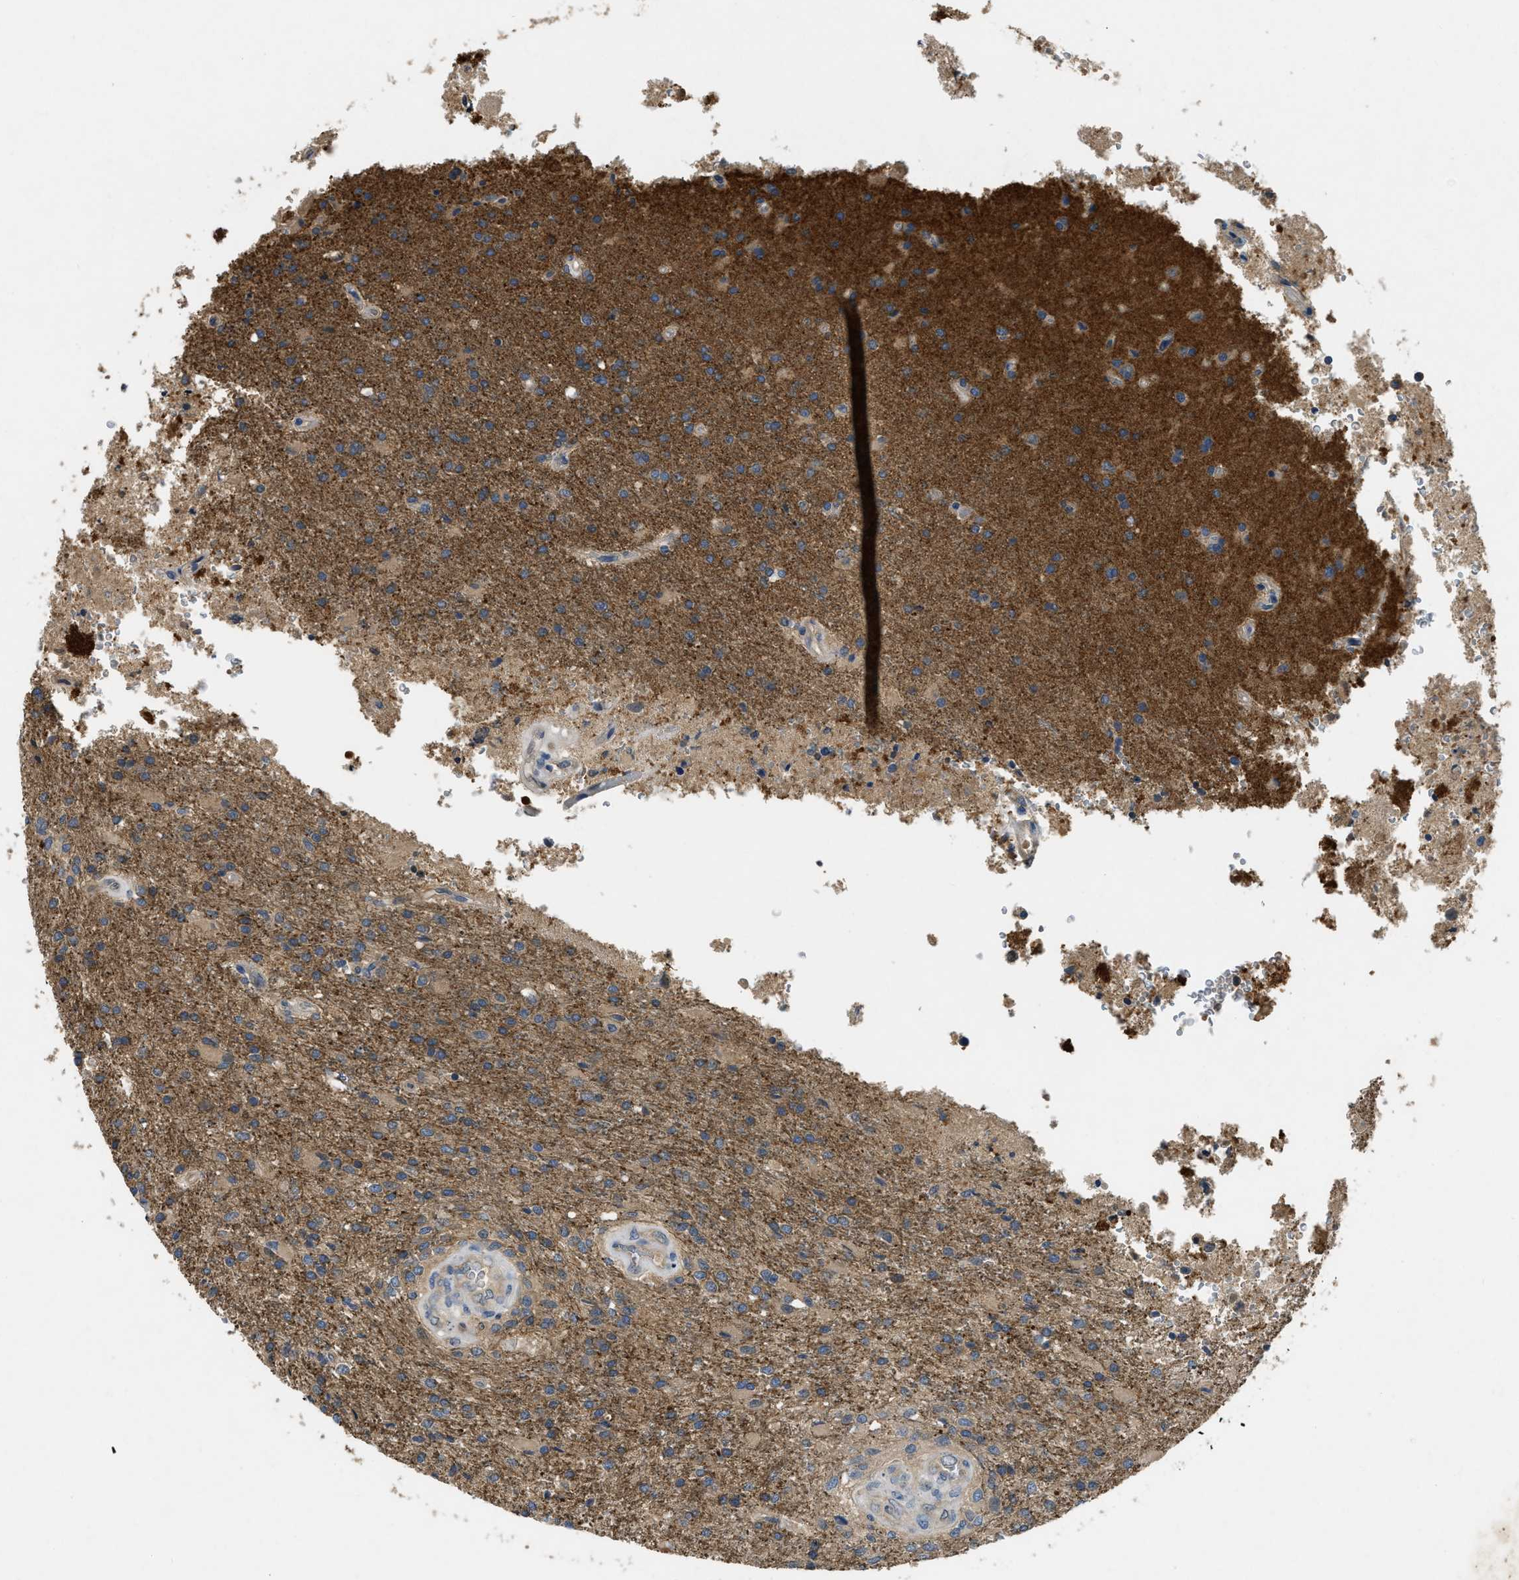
{"staining": {"intensity": "weak", "quantity": "25%-75%", "location": "cytoplasmic/membranous"}, "tissue": "glioma", "cell_type": "Tumor cells", "image_type": "cancer", "snomed": [{"axis": "morphology", "description": "Normal tissue, NOS"}, {"axis": "morphology", "description": "Glioma, malignant, High grade"}, {"axis": "topography", "description": "Cerebral cortex"}], "caption": "Malignant glioma (high-grade) stained with IHC displays weak cytoplasmic/membranous expression in about 25%-75% of tumor cells. (DAB (3,3'-diaminobenzidine) IHC, brown staining for protein, blue staining for nuclei).", "gene": "PPP3CA", "patient": {"sex": "male", "age": 77}}